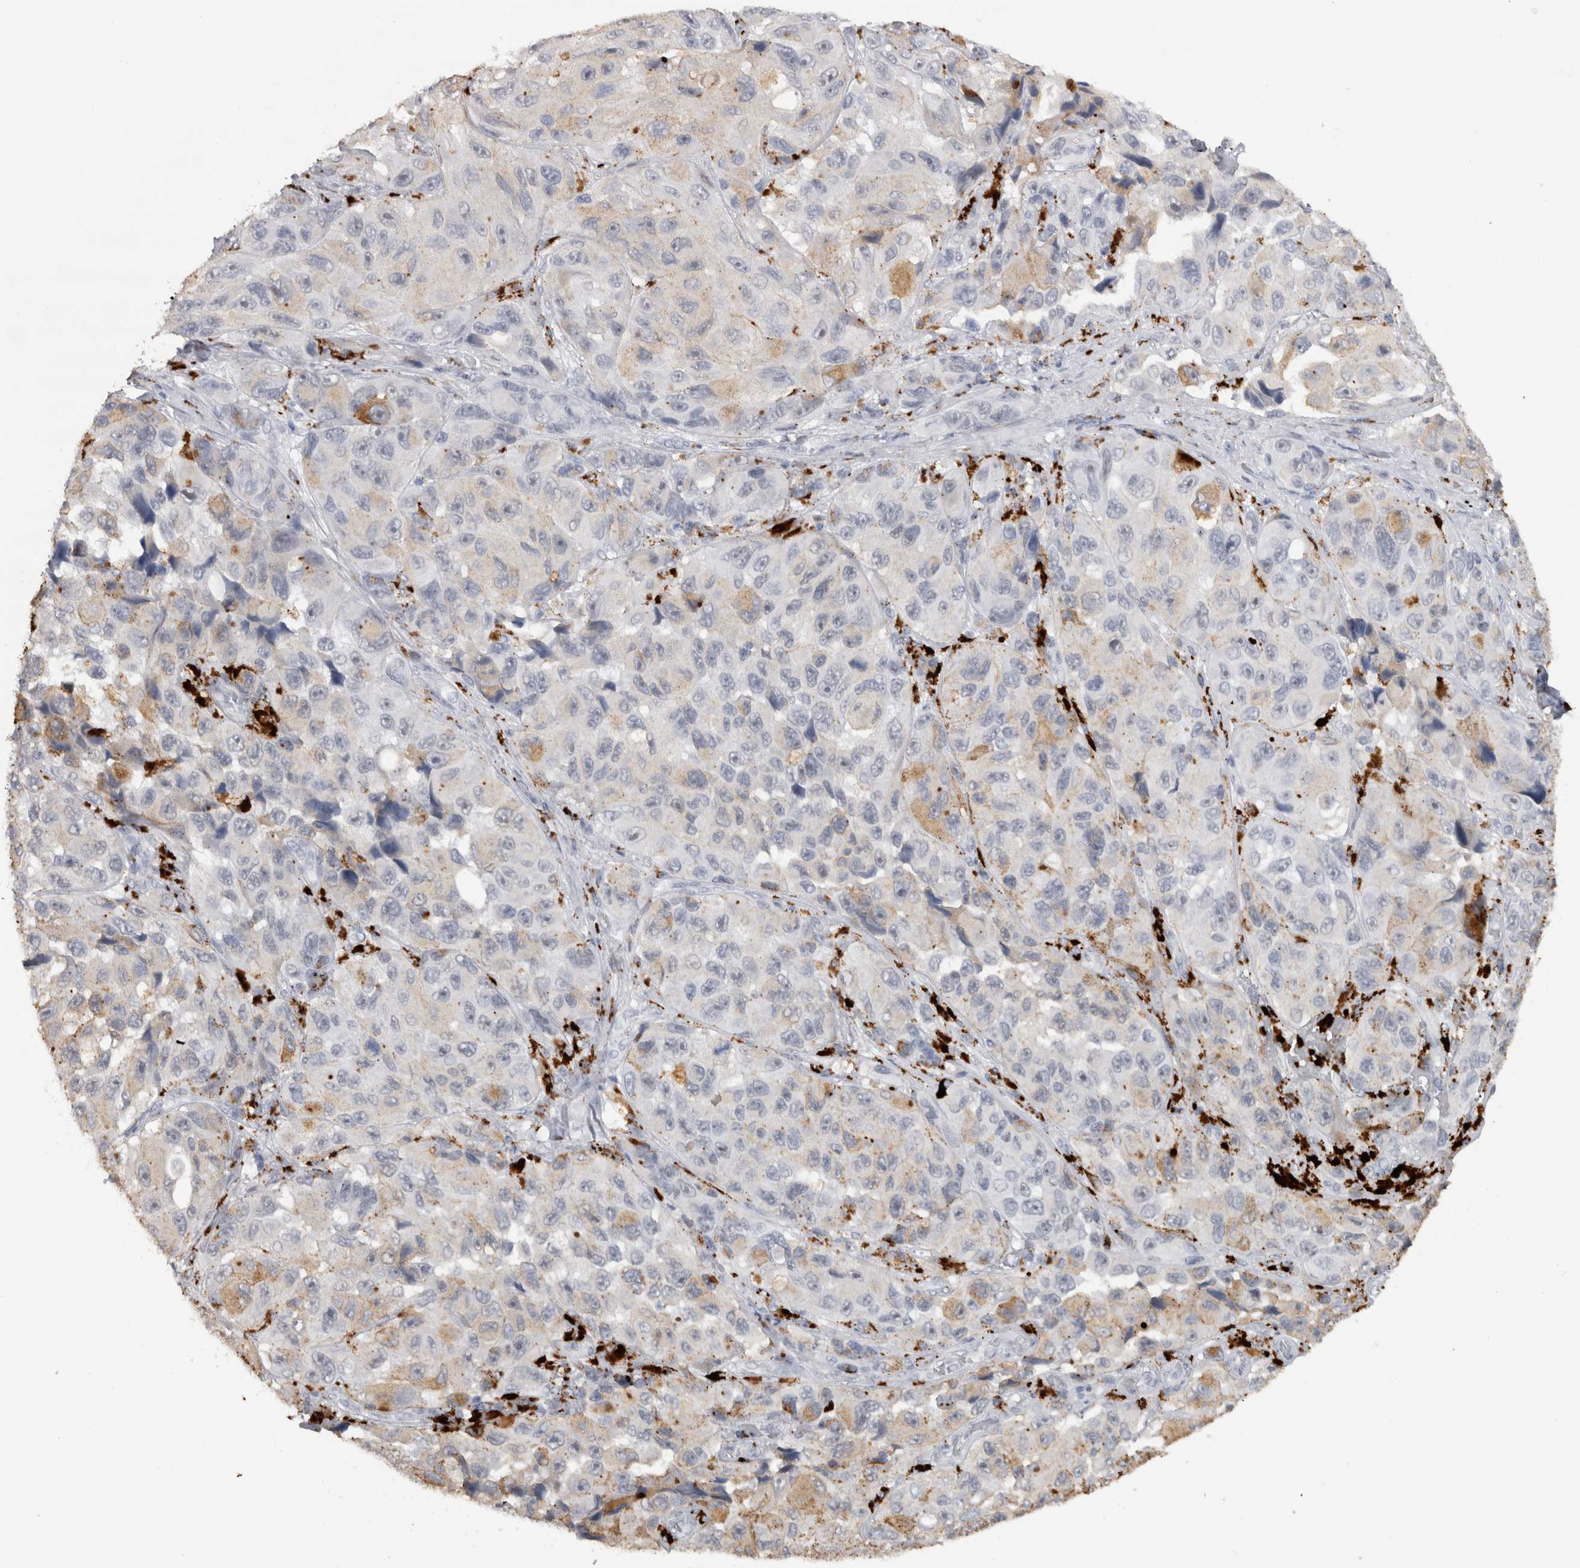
{"staining": {"intensity": "moderate", "quantity": "<25%", "location": "cytoplasmic/membranous"}, "tissue": "melanoma", "cell_type": "Tumor cells", "image_type": "cancer", "snomed": [{"axis": "morphology", "description": "Malignant melanoma, NOS"}, {"axis": "topography", "description": "Skin"}], "caption": "Immunohistochemistry (IHC) of human malignant melanoma reveals low levels of moderate cytoplasmic/membranous expression in about <25% of tumor cells.", "gene": "CDH17", "patient": {"sex": "female", "age": 73}}